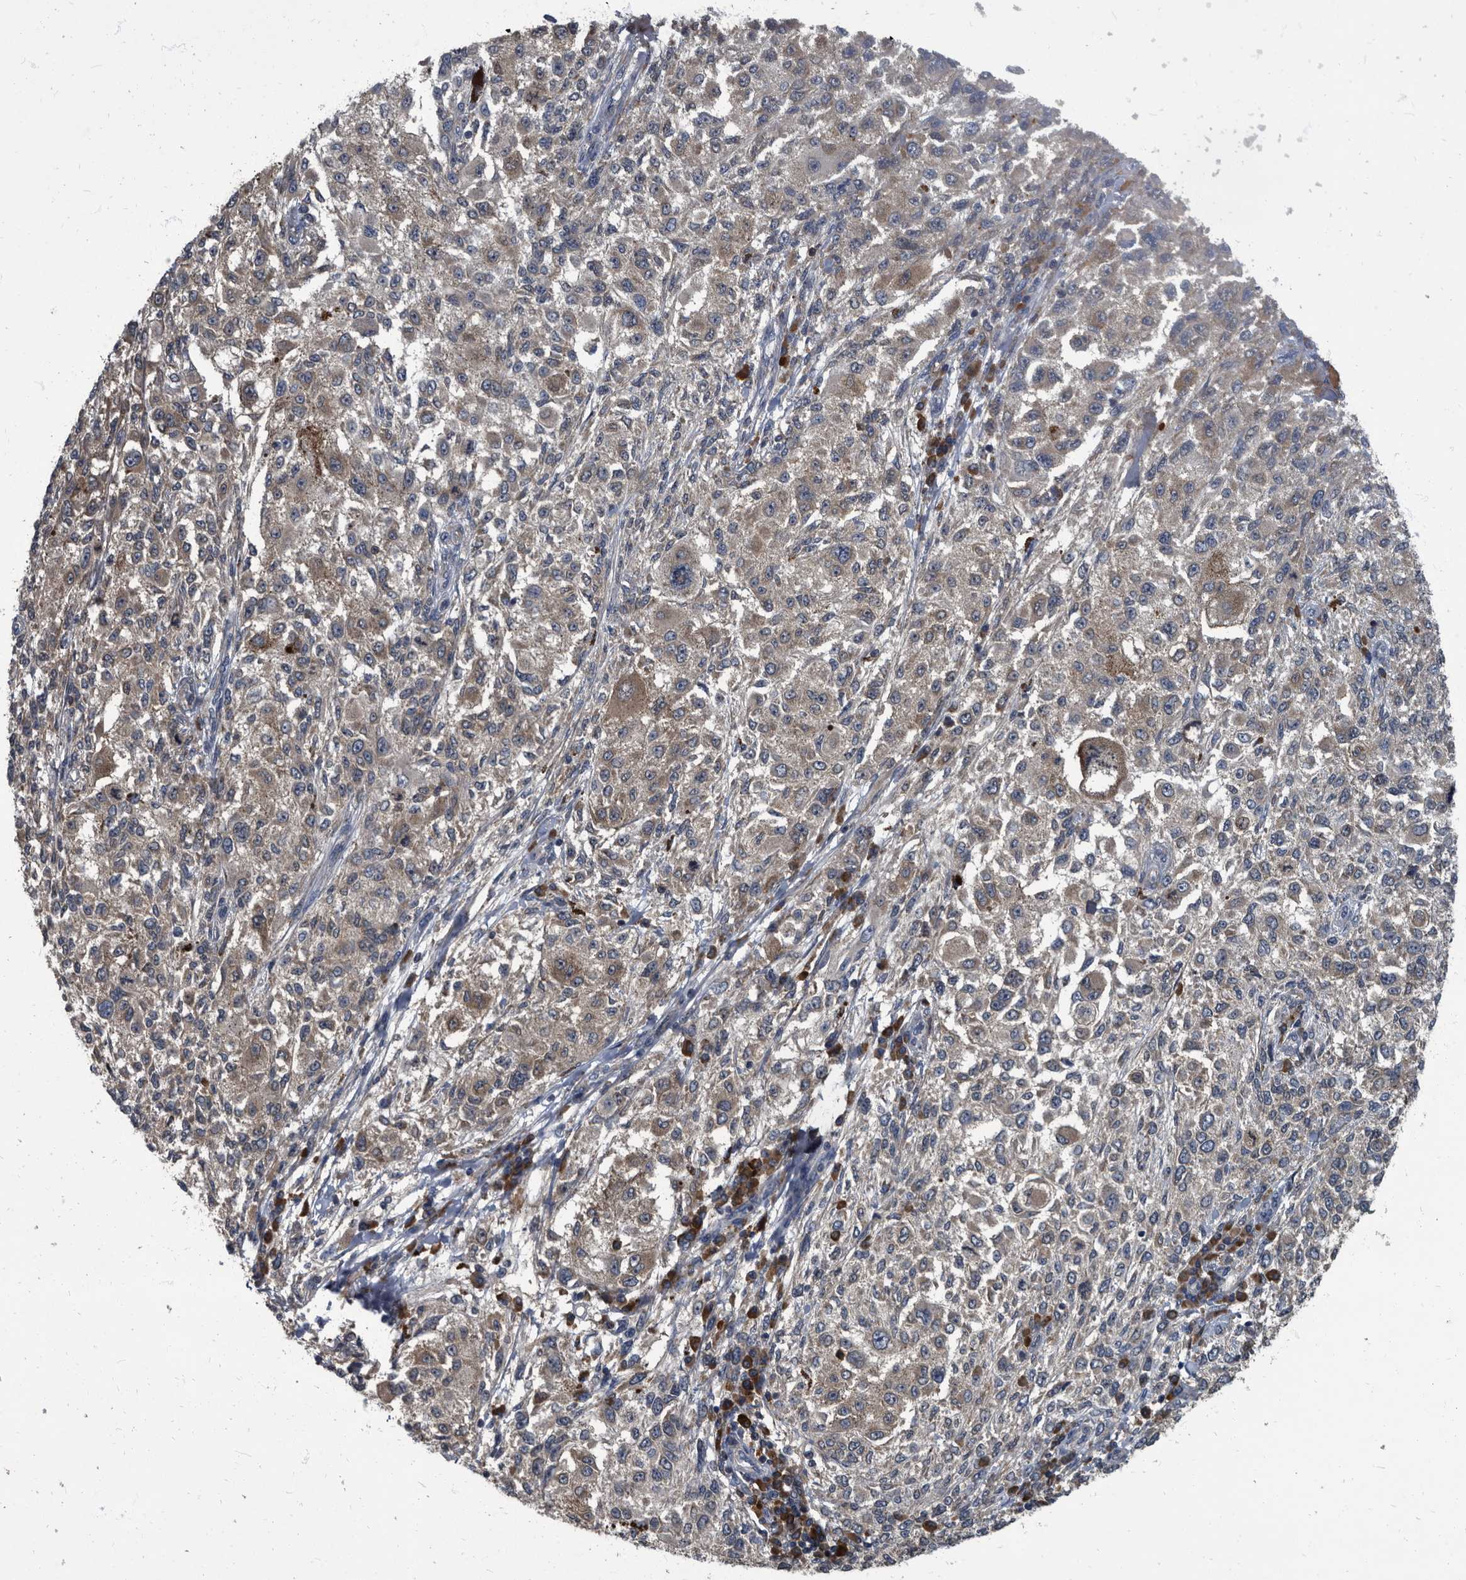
{"staining": {"intensity": "weak", "quantity": "<25%", "location": "cytoplasmic/membranous"}, "tissue": "melanoma", "cell_type": "Tumor cells", "image_type": "cancer", "snomed": [{"axis": "morphology", "description": "Necrosis, NOS"}, {"axis": "morphology", "description": "Malignant melanoma, NOS"}, {"axis": "topography", "description": "Skin"}], "caption": "Tumor cells are negative for protein expression in human melanoma. (DAB (3,3'-diaminobenzidine) immunohistochemistry (IHC), high magnification).", "gene": "CDV3", "patient": {"sex": "female", "age": 87}}